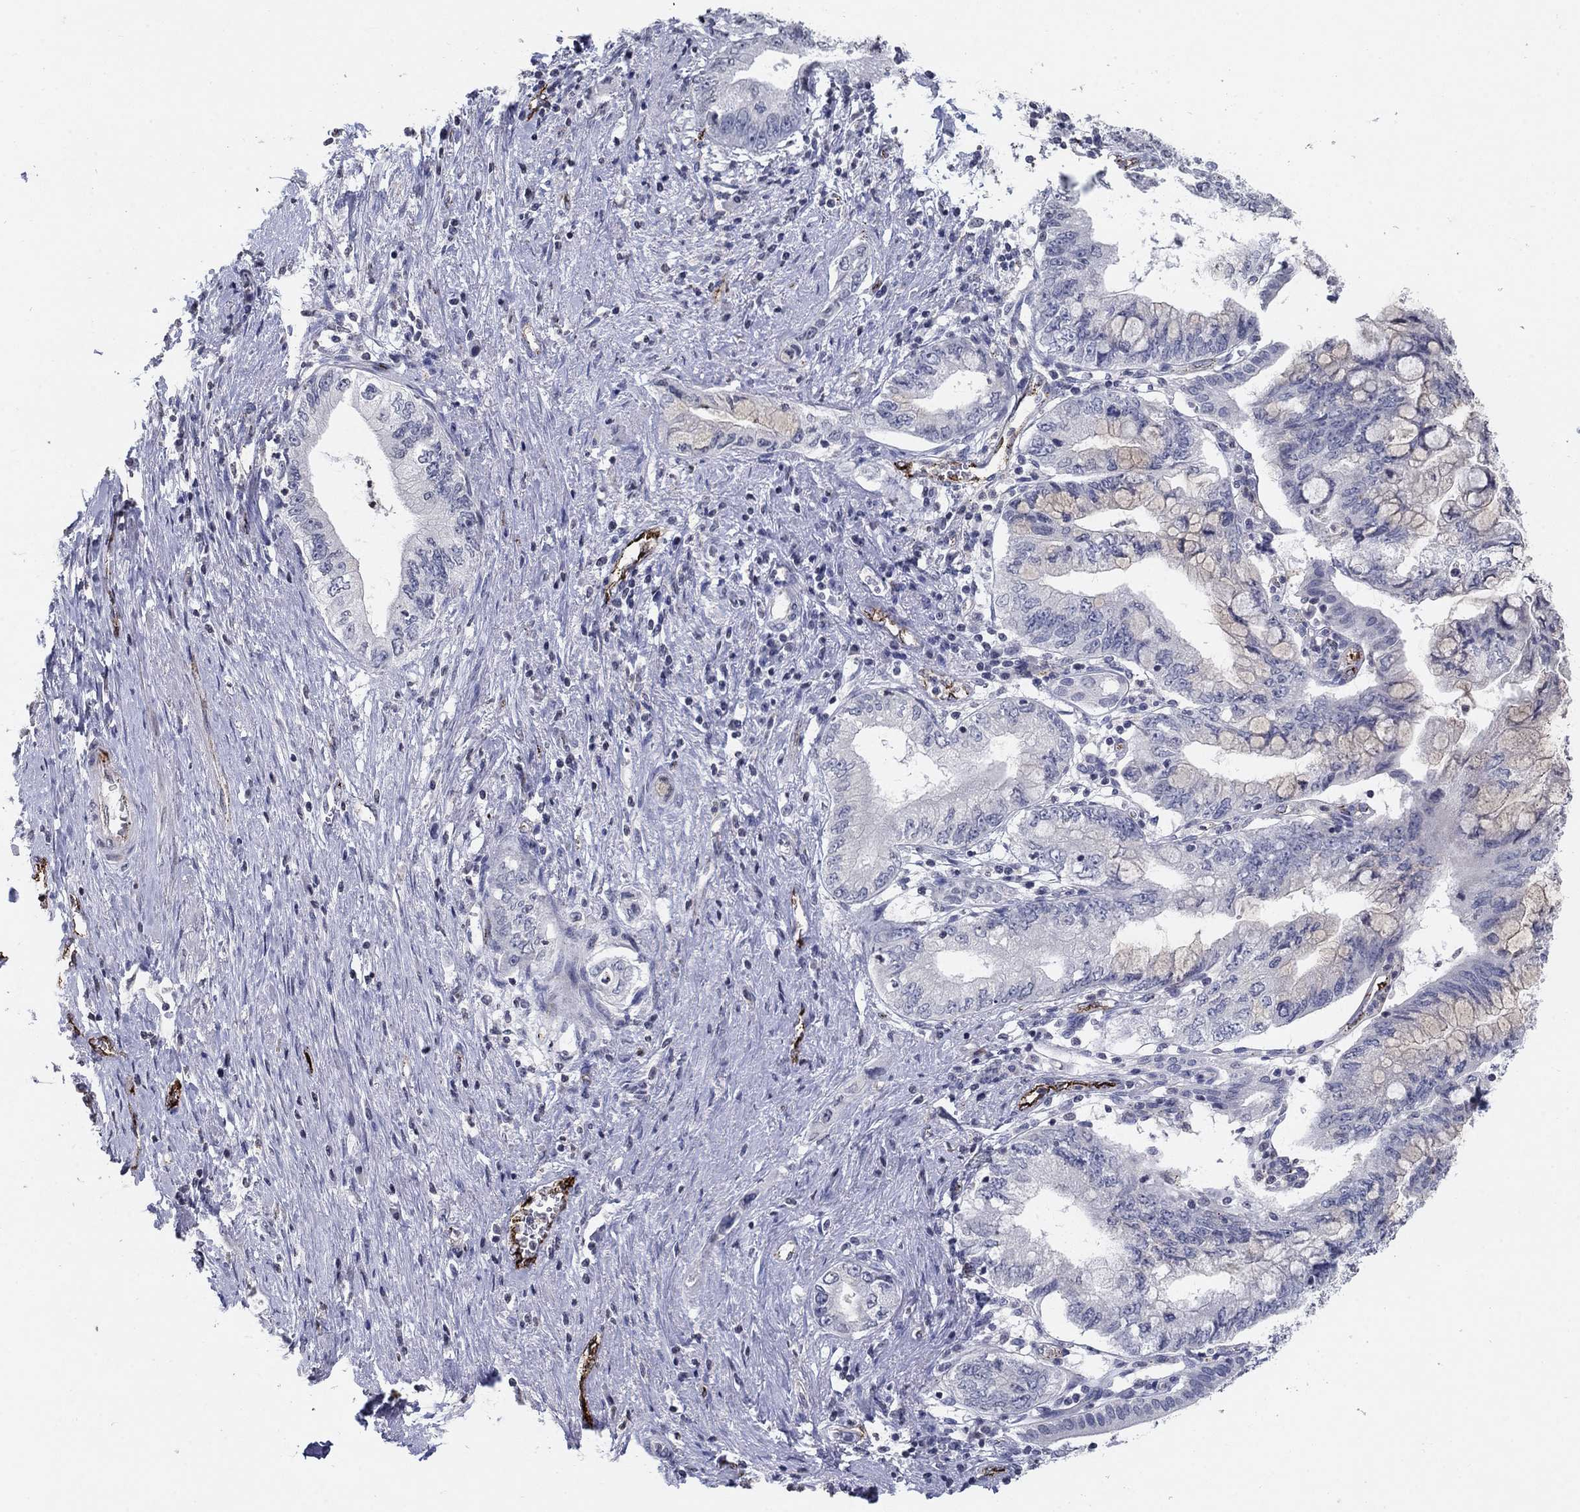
{"staining": {"intensity": "negative", "quantity": "none", "location": "none"}, "tissue": "pancreatic cancer", "cell_type": "Tumor cells", "image_type": "cancer", "snomed": [{"axis": "morphology", "description": "Adenocarcinoma, NOS"}, {"axis": "topography", "description": "Pancreas"}], "caption": "Protein analysis of pancreatic cancer demonstrates no significant positivity in tumor cells. Brightfield microscopy of IHC stained with DAB (3,3'-diaminobenzidine) (brown) and hematoxylin (blue), captured at high magnification.", "gene": "TINAG", "patient": {"sex": "female", "age": 73}}